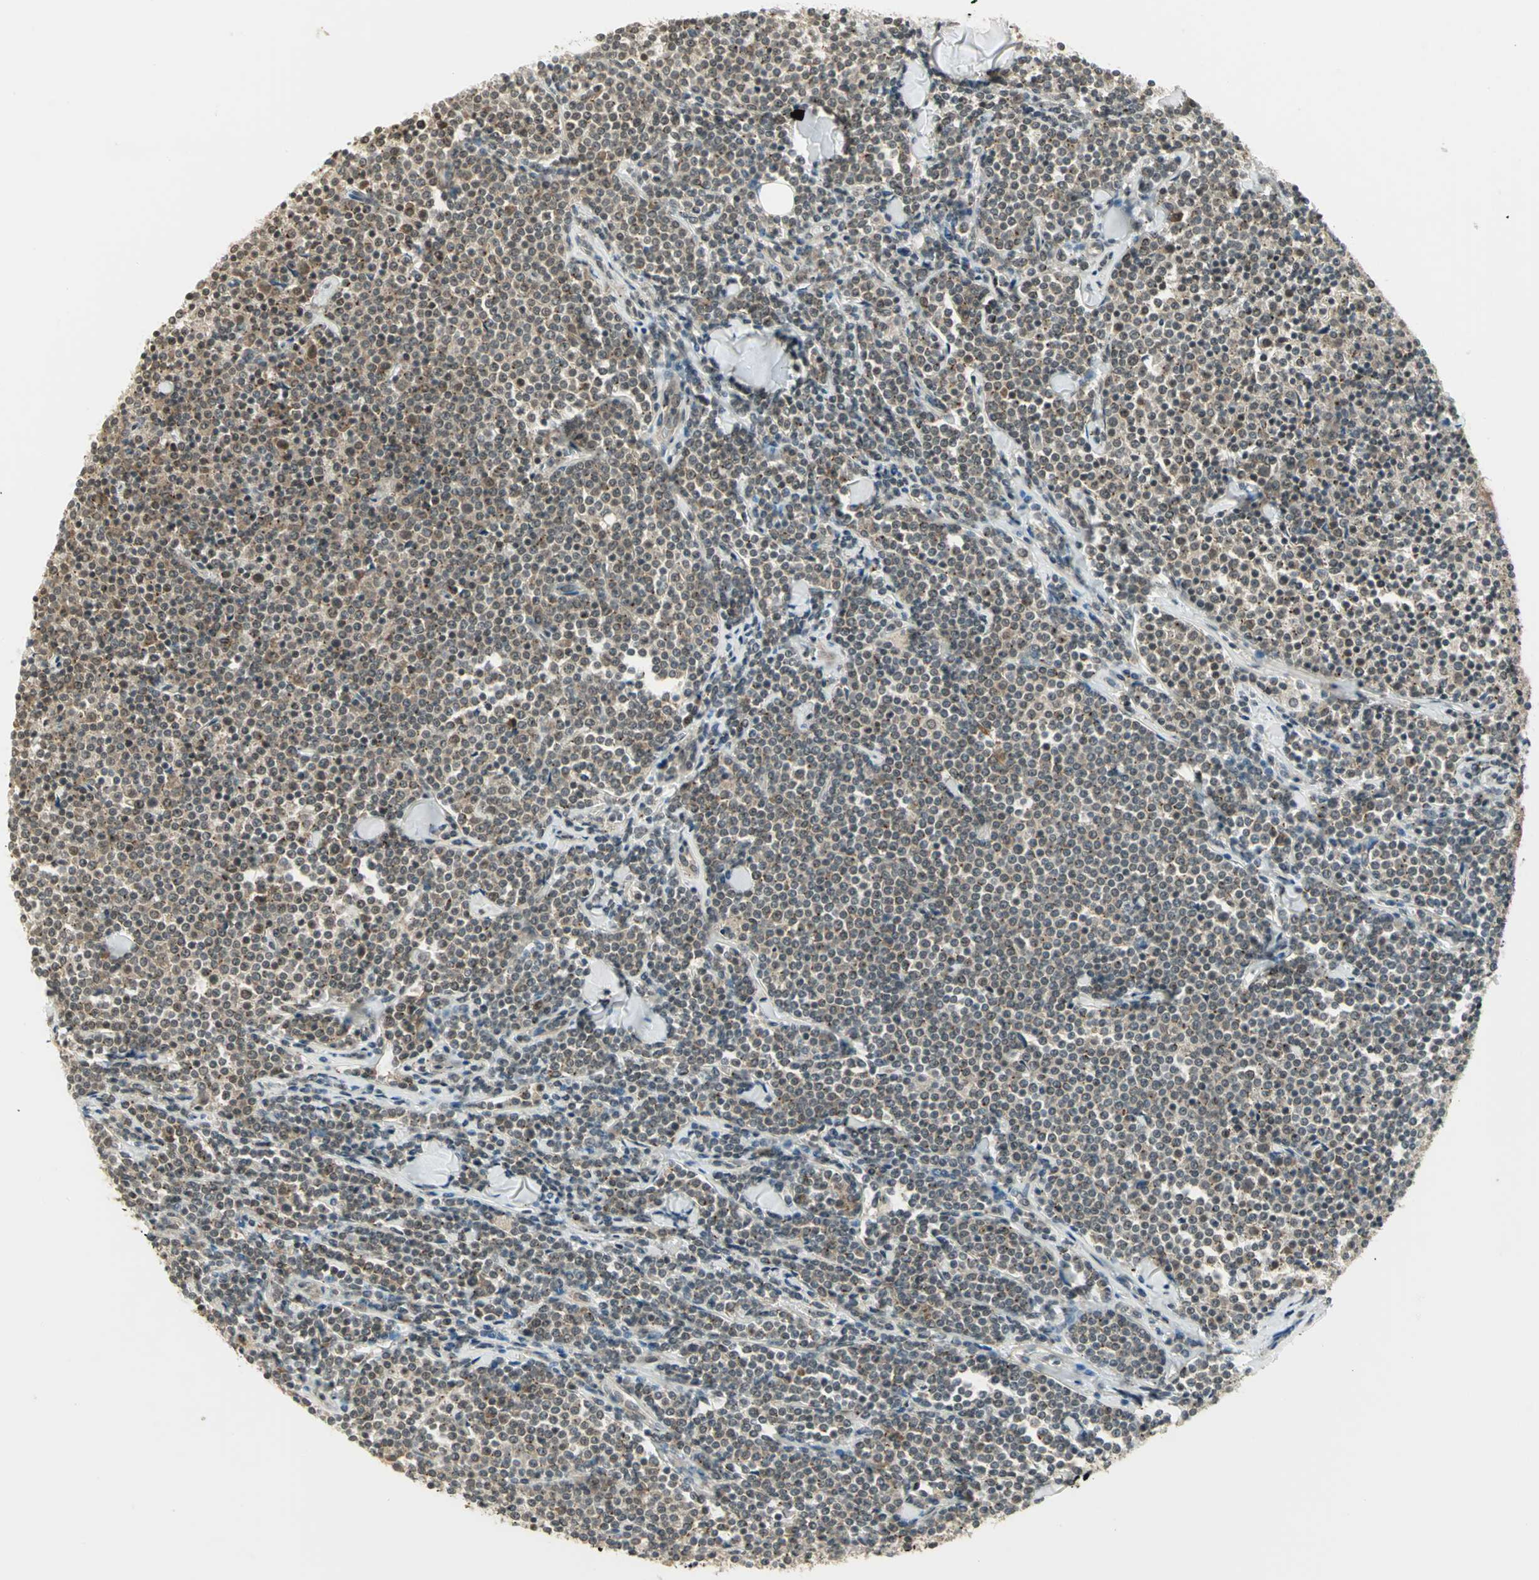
{"staining": {"intensity": "weak", "quantity": ">75%", "location": "cytoplasmic/membranous"}, "tissue": "lymphoma", "cell_type": "Tumor cells", "image_type": "cancer", "snomed": [{"axis": "morphology", "description": "Malignant lymphoma, non-Hodgkin's type, Low grade"}, {"axis": "topography", "description": "Soft tissue"}], "caption": "Lymphoma stained for a protein (brown) shows weak cytoplasmic/membranous positive staining in approximately >75% of tumor cells.", "gene": "CDC34", "patient": {"sex": "male", "age": 92}}